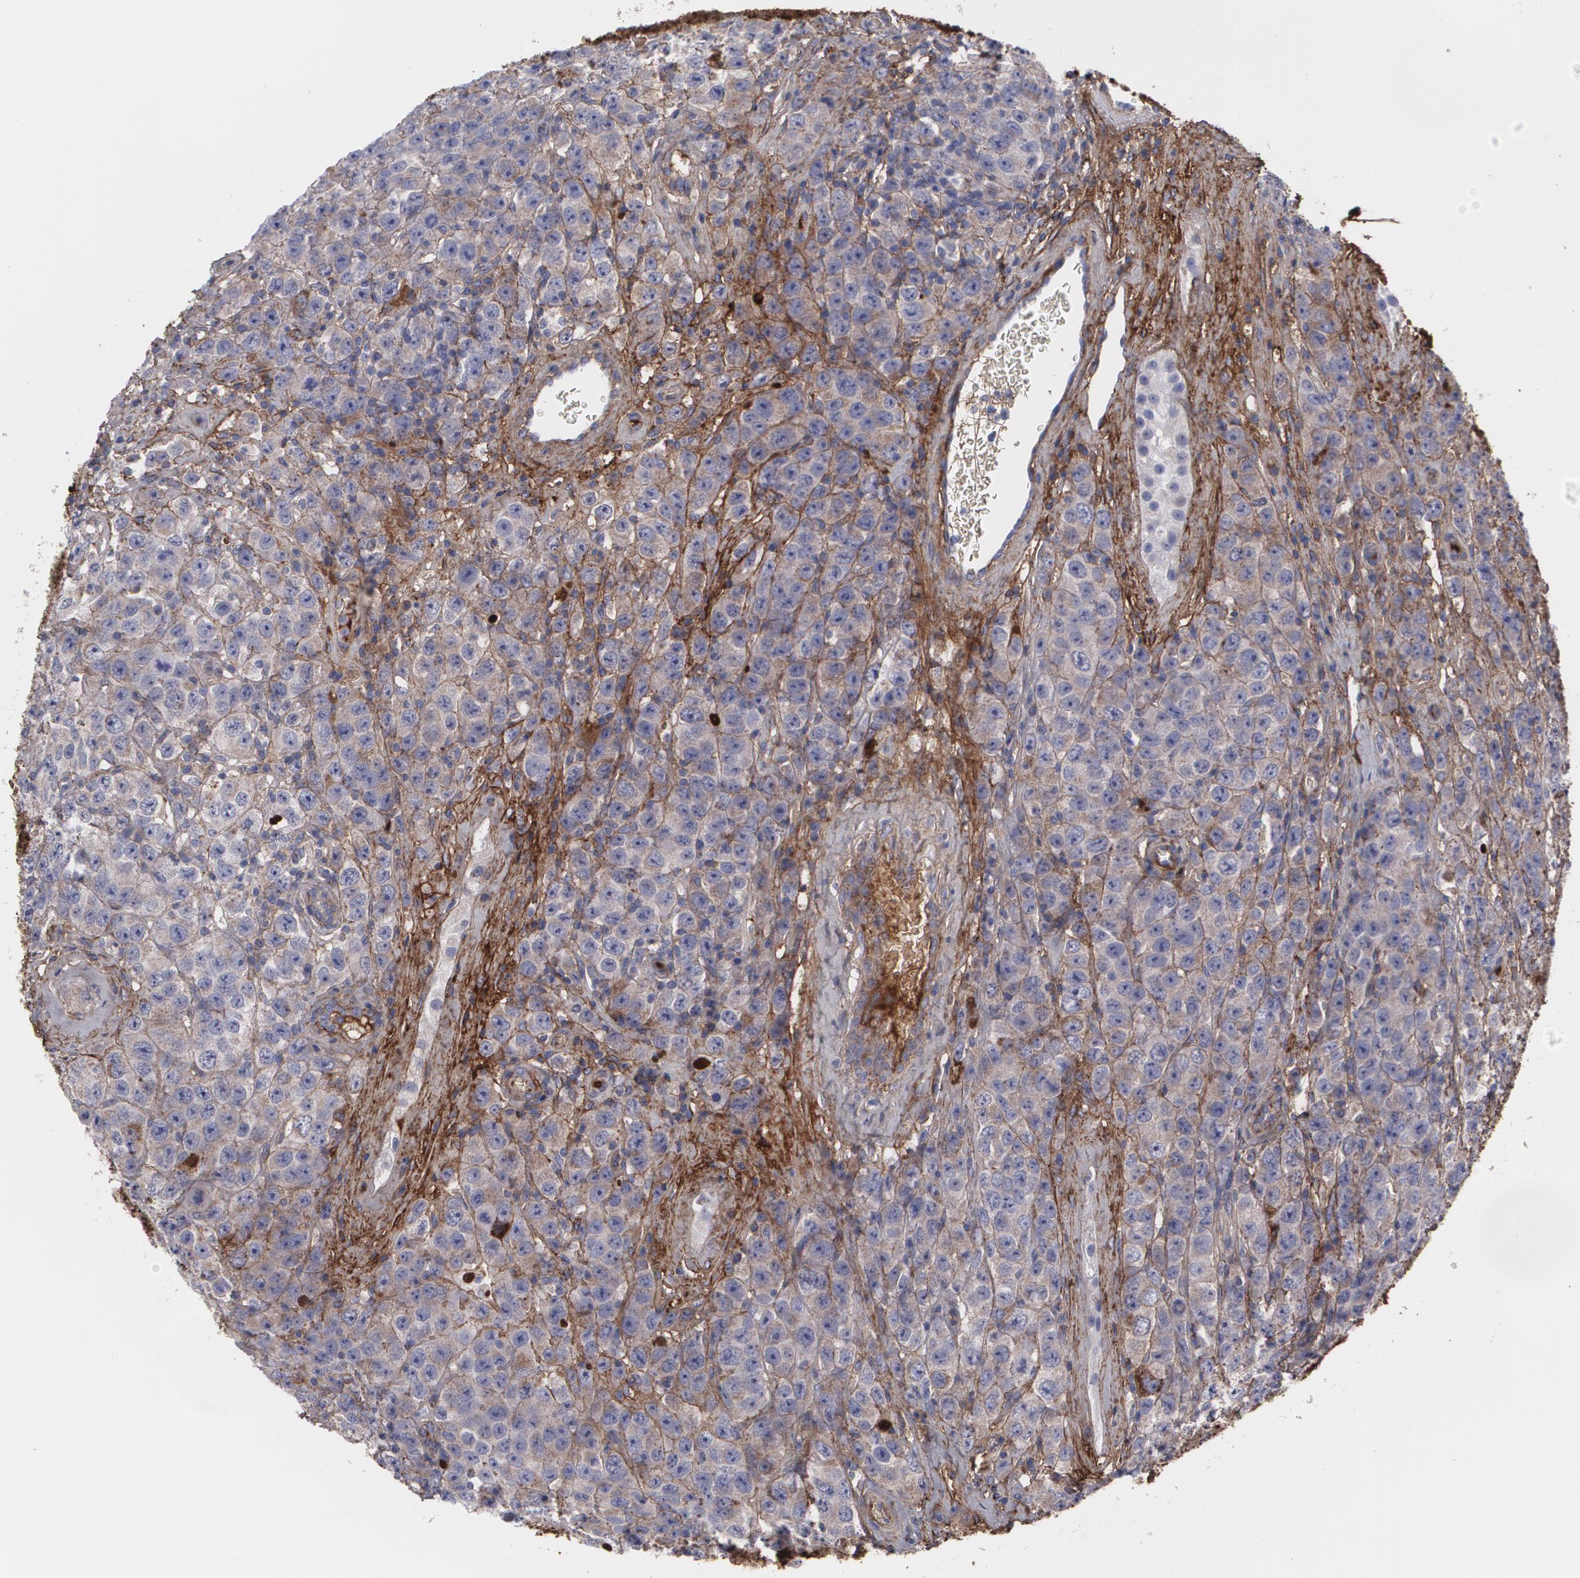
{"staining": {"intensity": "weak", "quantity": ">75%", "location": "cytoplasmic/membranous"}, "tissue": "testis cancer", "cell_type": "Tumor cells", "image_type": "cancer", "snomed": [{"axis": "morphology", "description": "Carcinoma, Embryonal, NOS"}, {"axis": "topography", "description": "Testis"}], "caption": "Weak cytoplasmic/membranous protein expression is present in about >75% of tumor cells in embryonal carcinoma (testis). The staining was performed using DAB, with brown indicating positive protein expression. Nuclei are stained blue with hematoxylin.", "gene": "FBLN1", "patient": {"sex": "male", "age": 31}}